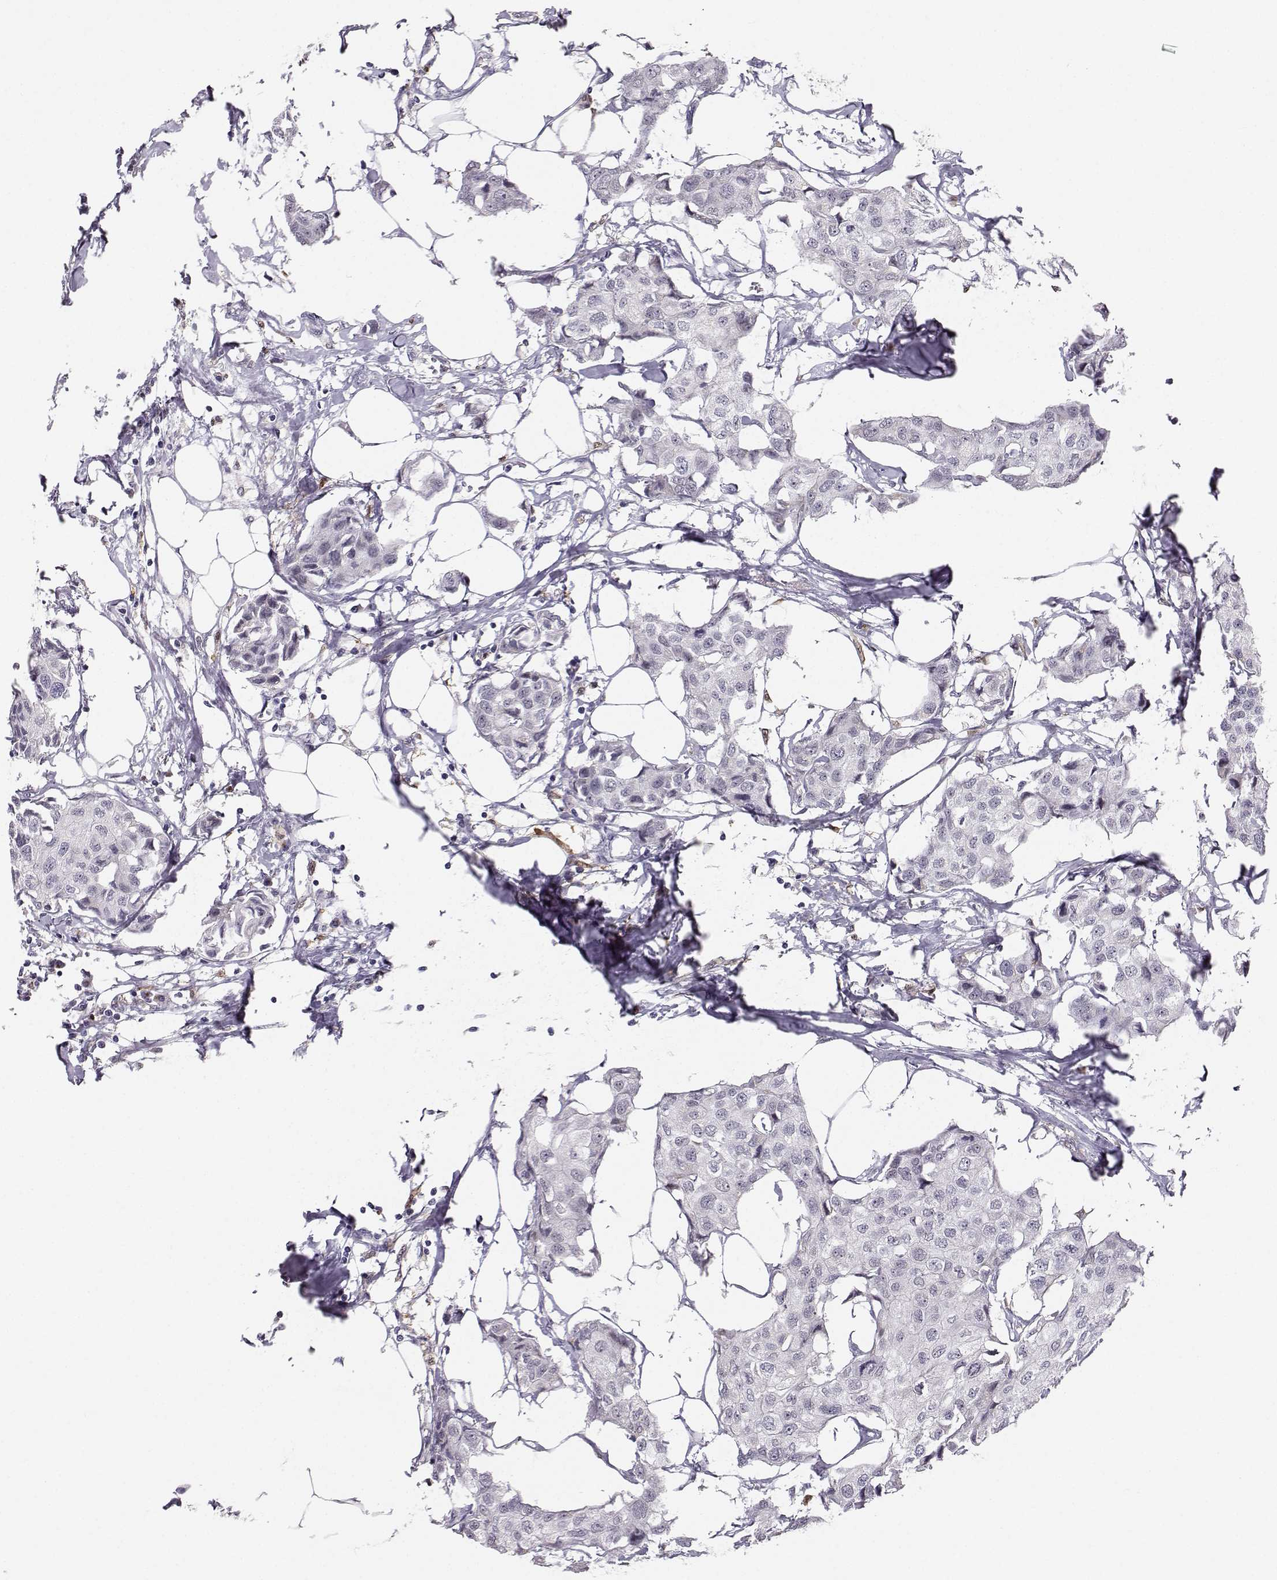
{"staining": {"intensity": "negative", "quantity": "none", "location": "none"}, "tissue": "breast cancer", "cell_type": "Tumor cells", "image_type": "cancer", "snomed": [{"axis": "morphology", "description": "Duct carcinoma"}, {"axis": "topography", "description": "Breast"}], "caption": "High power microscopy histopathology image of an immunohistochemistry image of infiltrating ductal carcinoma (breast), revealing no significant expression in tumor cells.", "gene": "HTR7", "patient": {"sex": "female", "age": 80}}